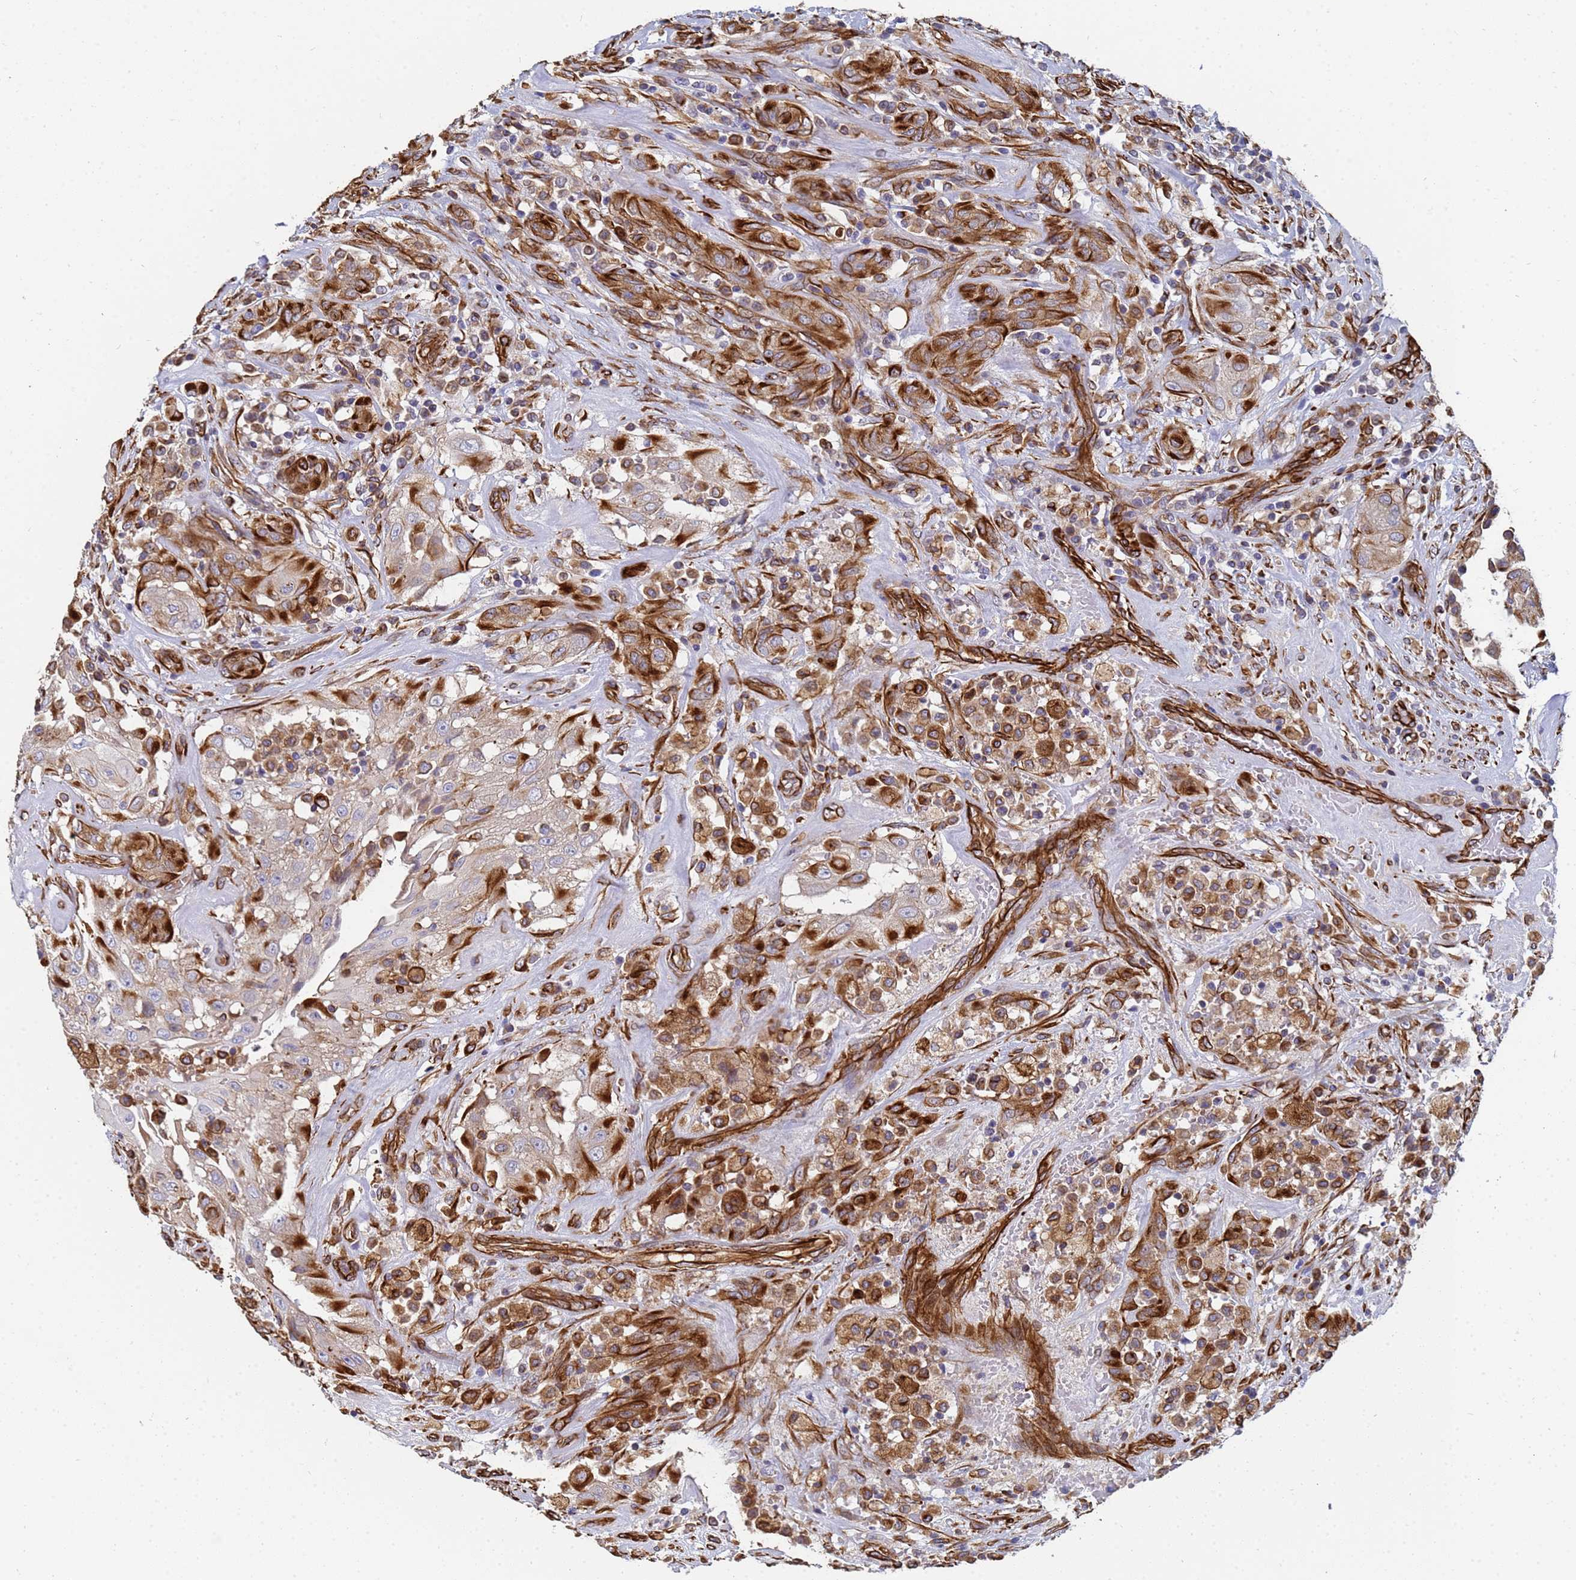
{"staining": {"intensity": "strong", "quantity": "25%-75%", "location": "cytoplasmic/membranous"}, "tissue": "thyroid cancer", "cell_type": "Tumor cells", "image_type": "cancer", "snomed": [{"axis": "morphology", "description": "Papillary adenocarcinoma, NOS"}, {"axis": "topography", "description": "Thyroid gland"}], "caption": "The image displays a brown stain indicating the presence of a protein in the cytoplasmic/membranous of tumor cells in papillary adenocarcinoma (thyroid). The staining was performed using DAB (3,3'-diaminobenzidine) to visualize the protein expression in brown, while the nuclei were stained in blue with hematoxylin (Magnification: 20x).", "gene": "SYT13", "patient": {"sex": "female", "age": 59}}